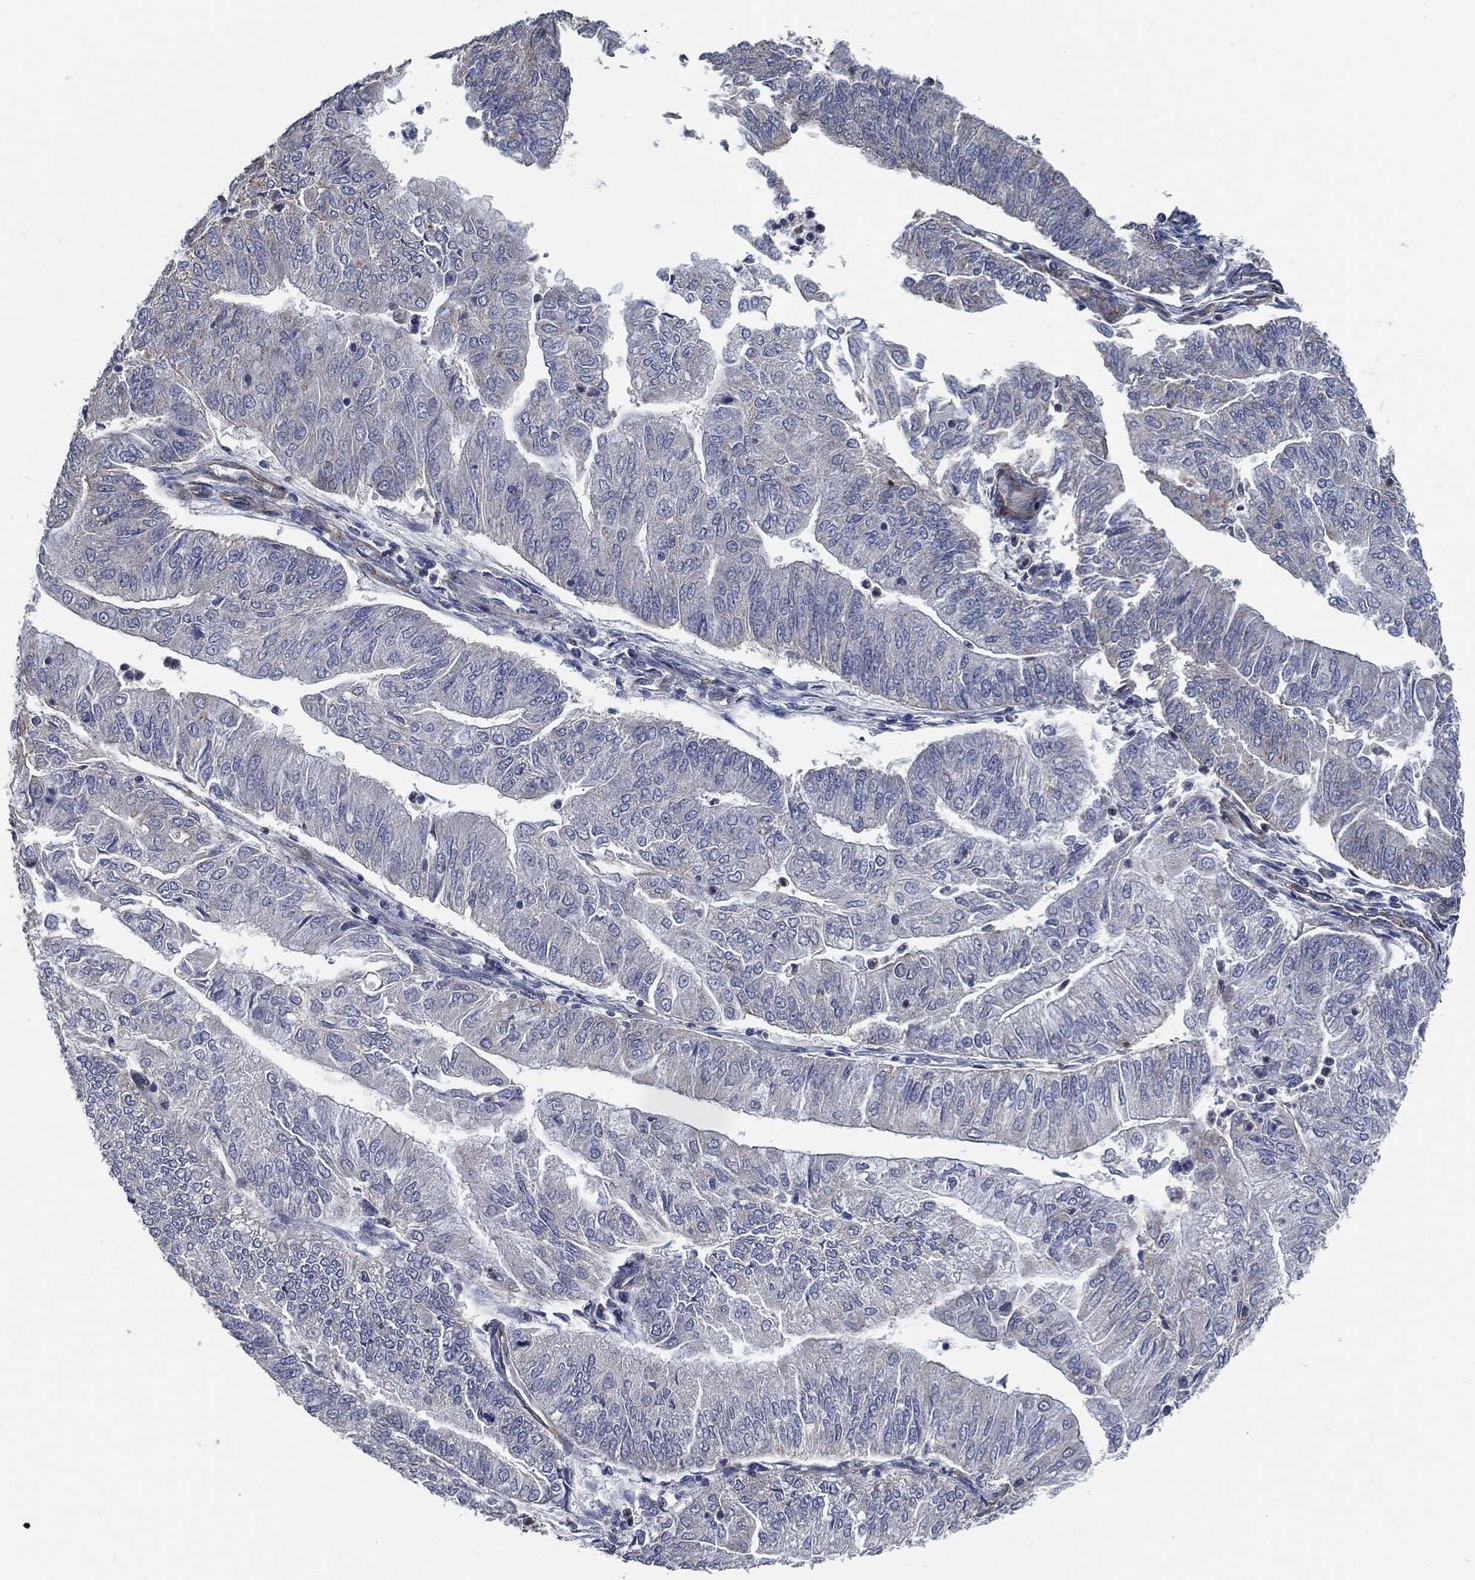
{"staining": {"intensity": "strong", "quantity": "<25%", "location": "cytoplasmic/membranous"}, "tissue": "endometrial cancer", "cell_type": "Tumor cells", "image_type": "cancer", "snomed": [{"axis": "morphology", "description": "Adenocarcinoma, NOS"}, {"axis": "topography", "description": "Endometrium"}], "caption": "A brown stain labels strong cytoplasmic/membranous positivity of a protein in endometrial cancer (adenocarcinoma) tumor cells.", "gene": "SVIL", "patient": {"sex": "female", "age": 59}}